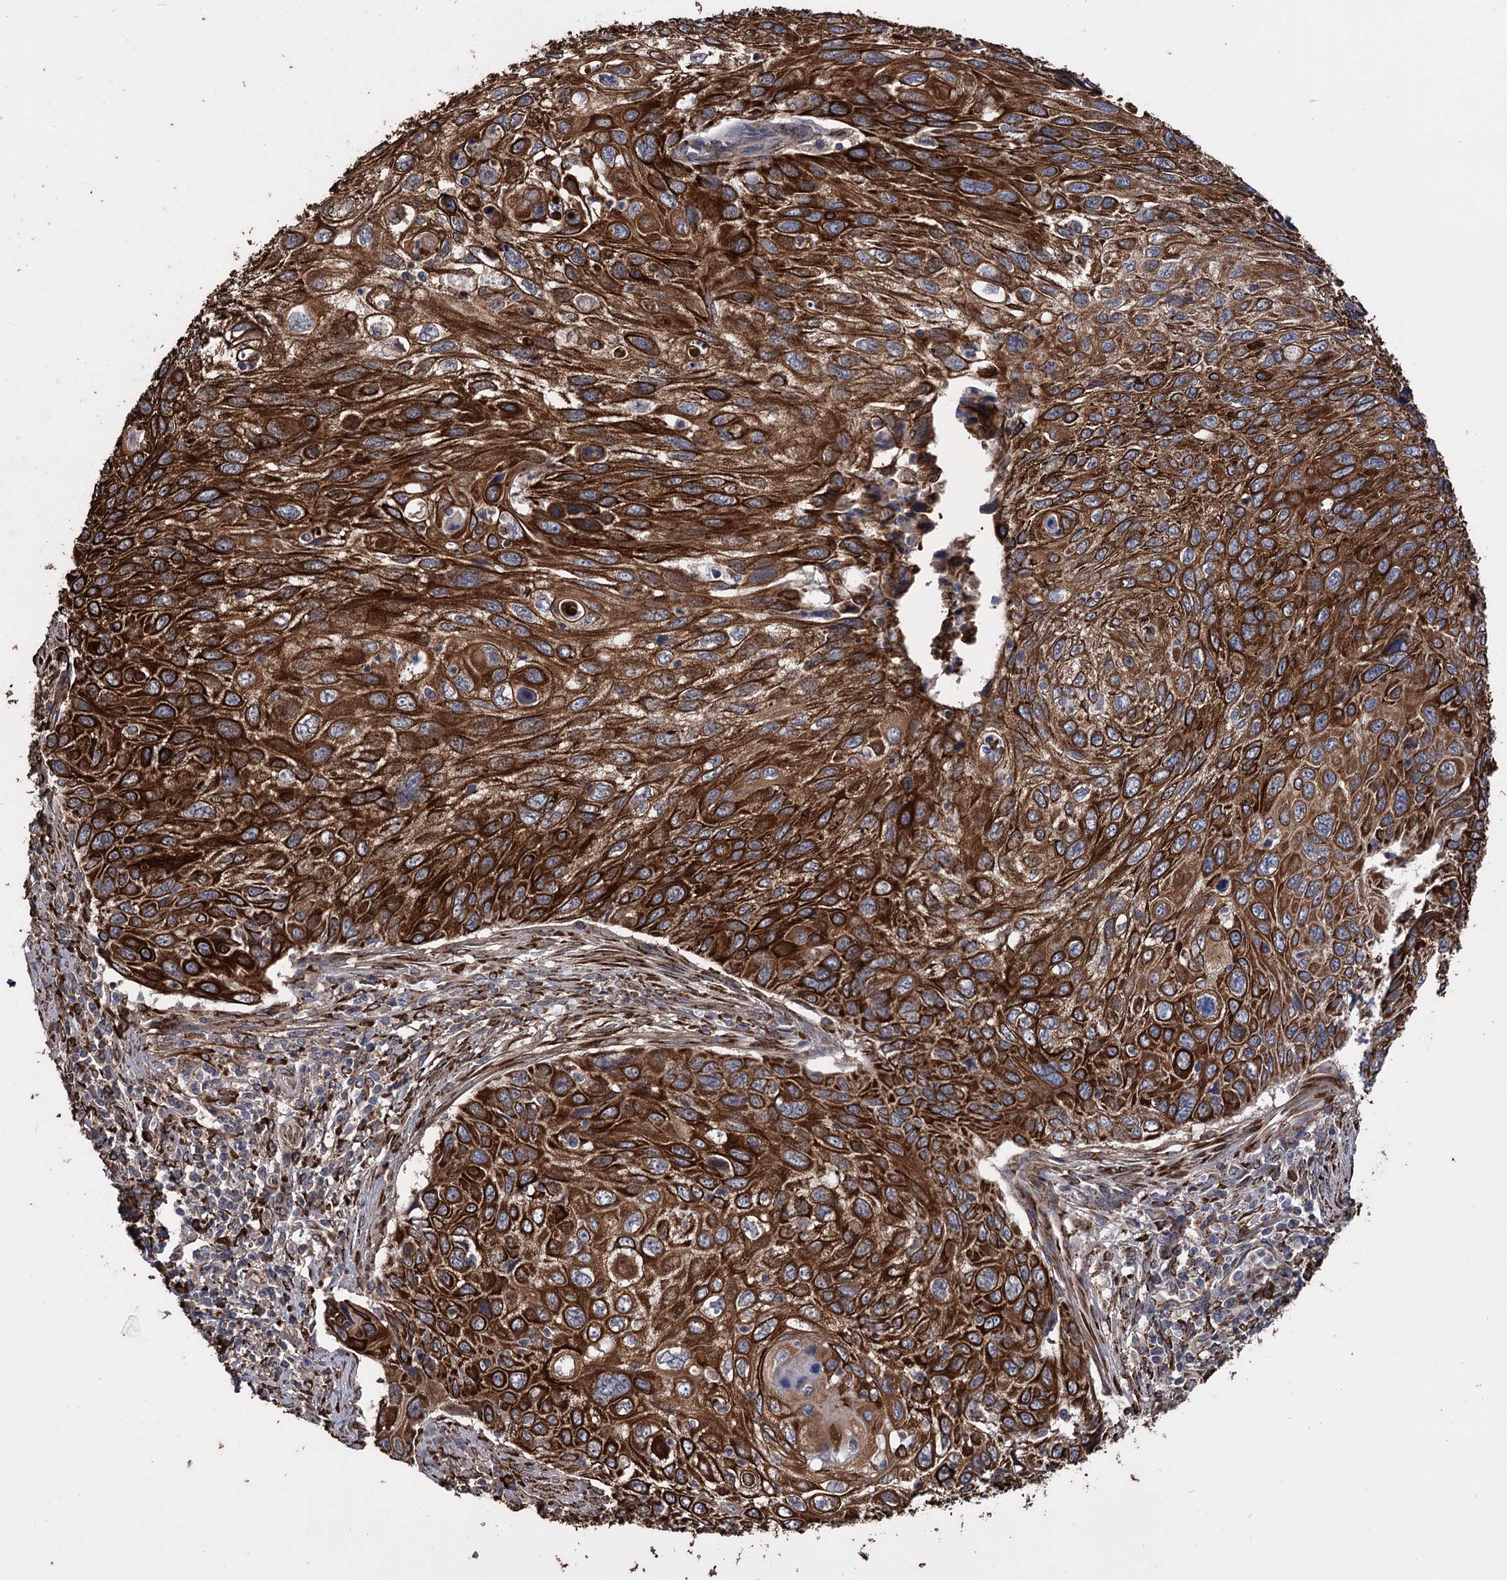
{"staining": {"intensity": "strong", "quantity": ">75%", "location": "cytoplasmic/membranous"}, "tissue": "cervical cancer", "cell_type": "Tumor cells", "image_type": "cancer", "snomed": [{"axis": "morphology", "description": "Squamous cell carcinoma, NOS"}, {"axis": "topography", "description": "Cervix"}], "caption": "Protein staining of squamous cell carcinoma (cervical) tissue demonstrates strong cytoplasmic/membranous expression in about >75% of tumor cells.", "gene": "CDAN1", "patient": {"sex": "female", "age": 70}}